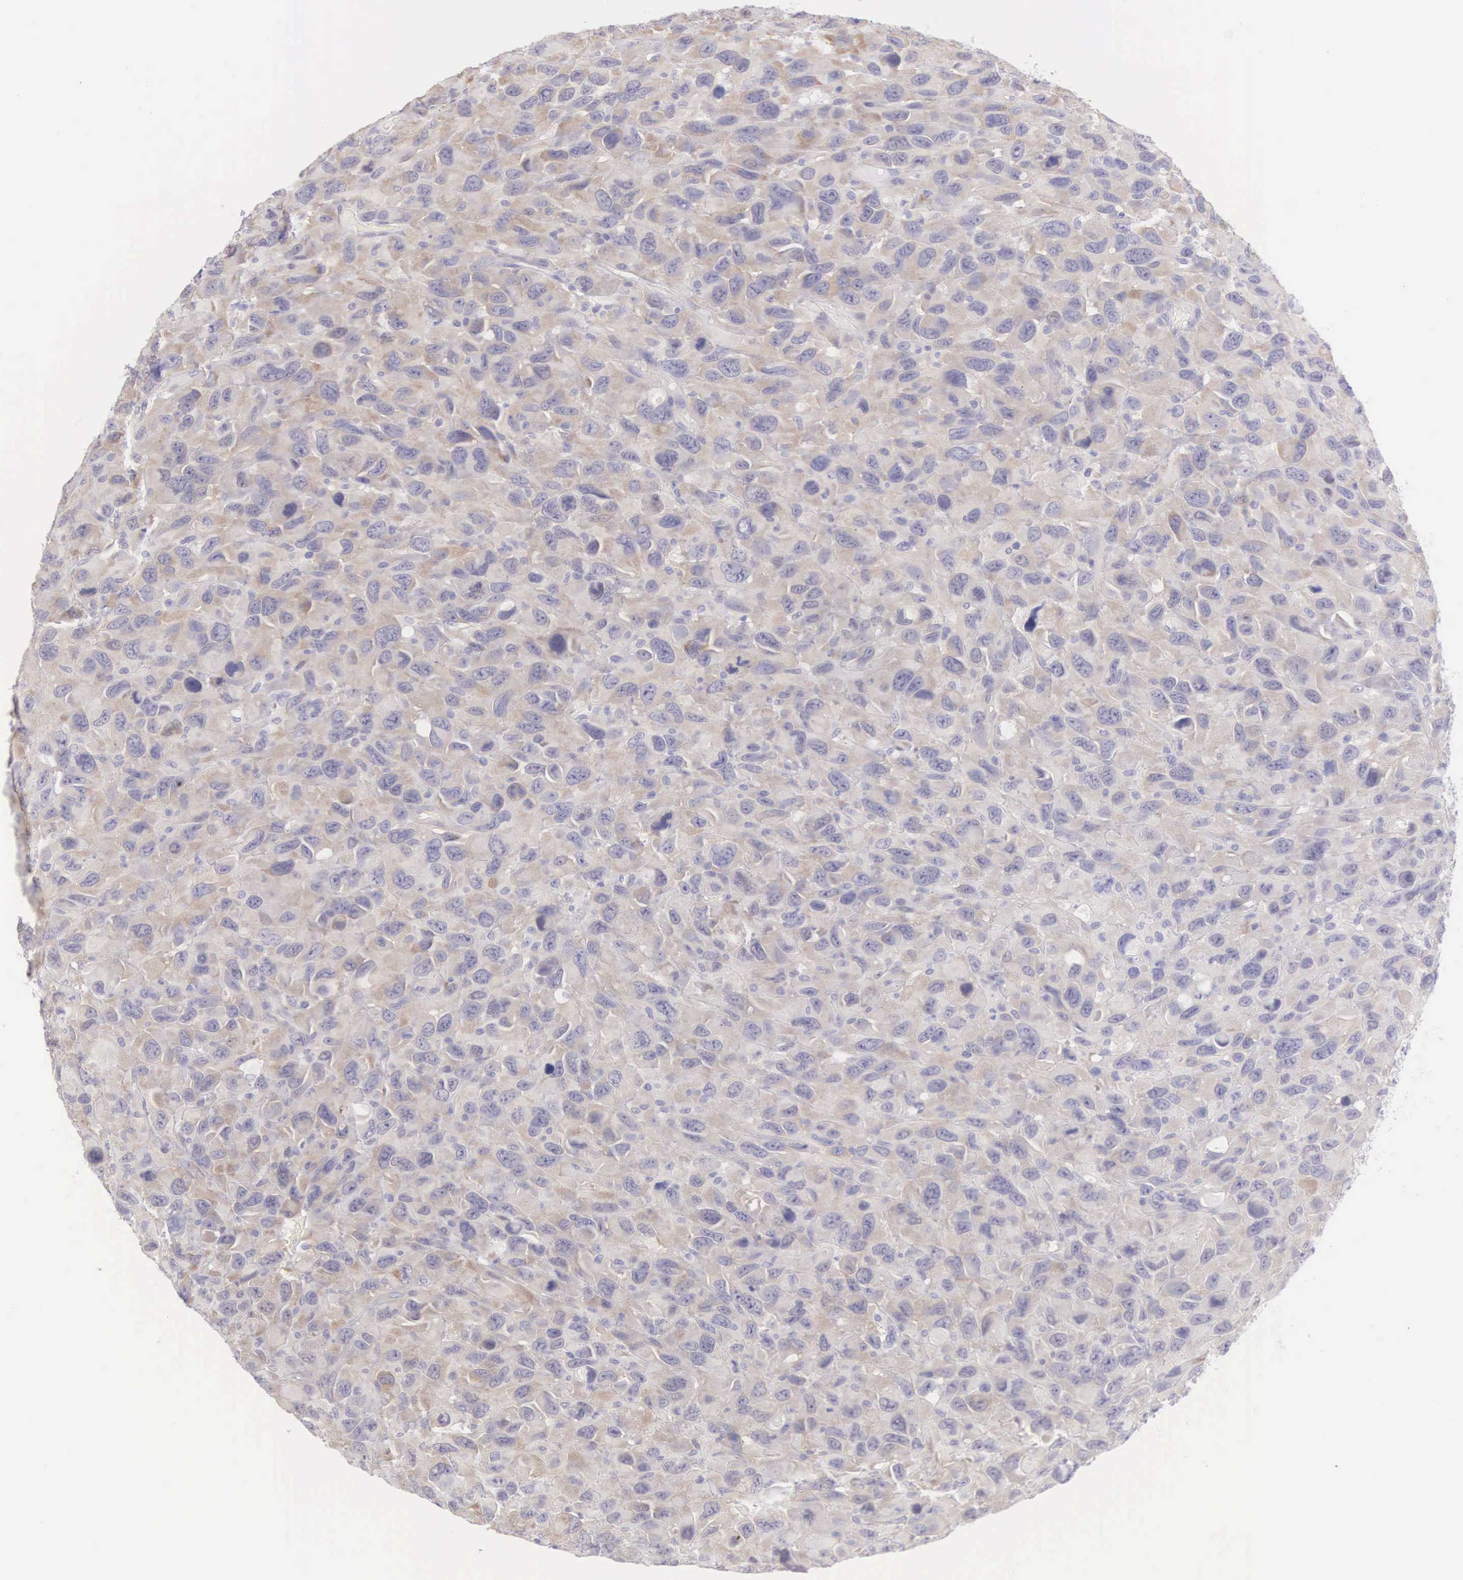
{"staining": {"intensity": "weak", "quantity": ">75%", "location": "cytoplasmic/membranous"}, "tissue": "renal cancer", "cell_type": "Tumor cells", "image_type": "cancer", "snomed": [{"axis": "morphology", "description": "Adenocarcinoma, NOS"}, {"axis": "topography", "description": "Kidney"}], "caption": "This is an image of immunohistochemistry staining of renal cancer, which shows weak staining in the cytoplasmic/membranous of tumor cells.", "gene": "ARFGAP3", "patient": {"sex": "male", "age": 79}}